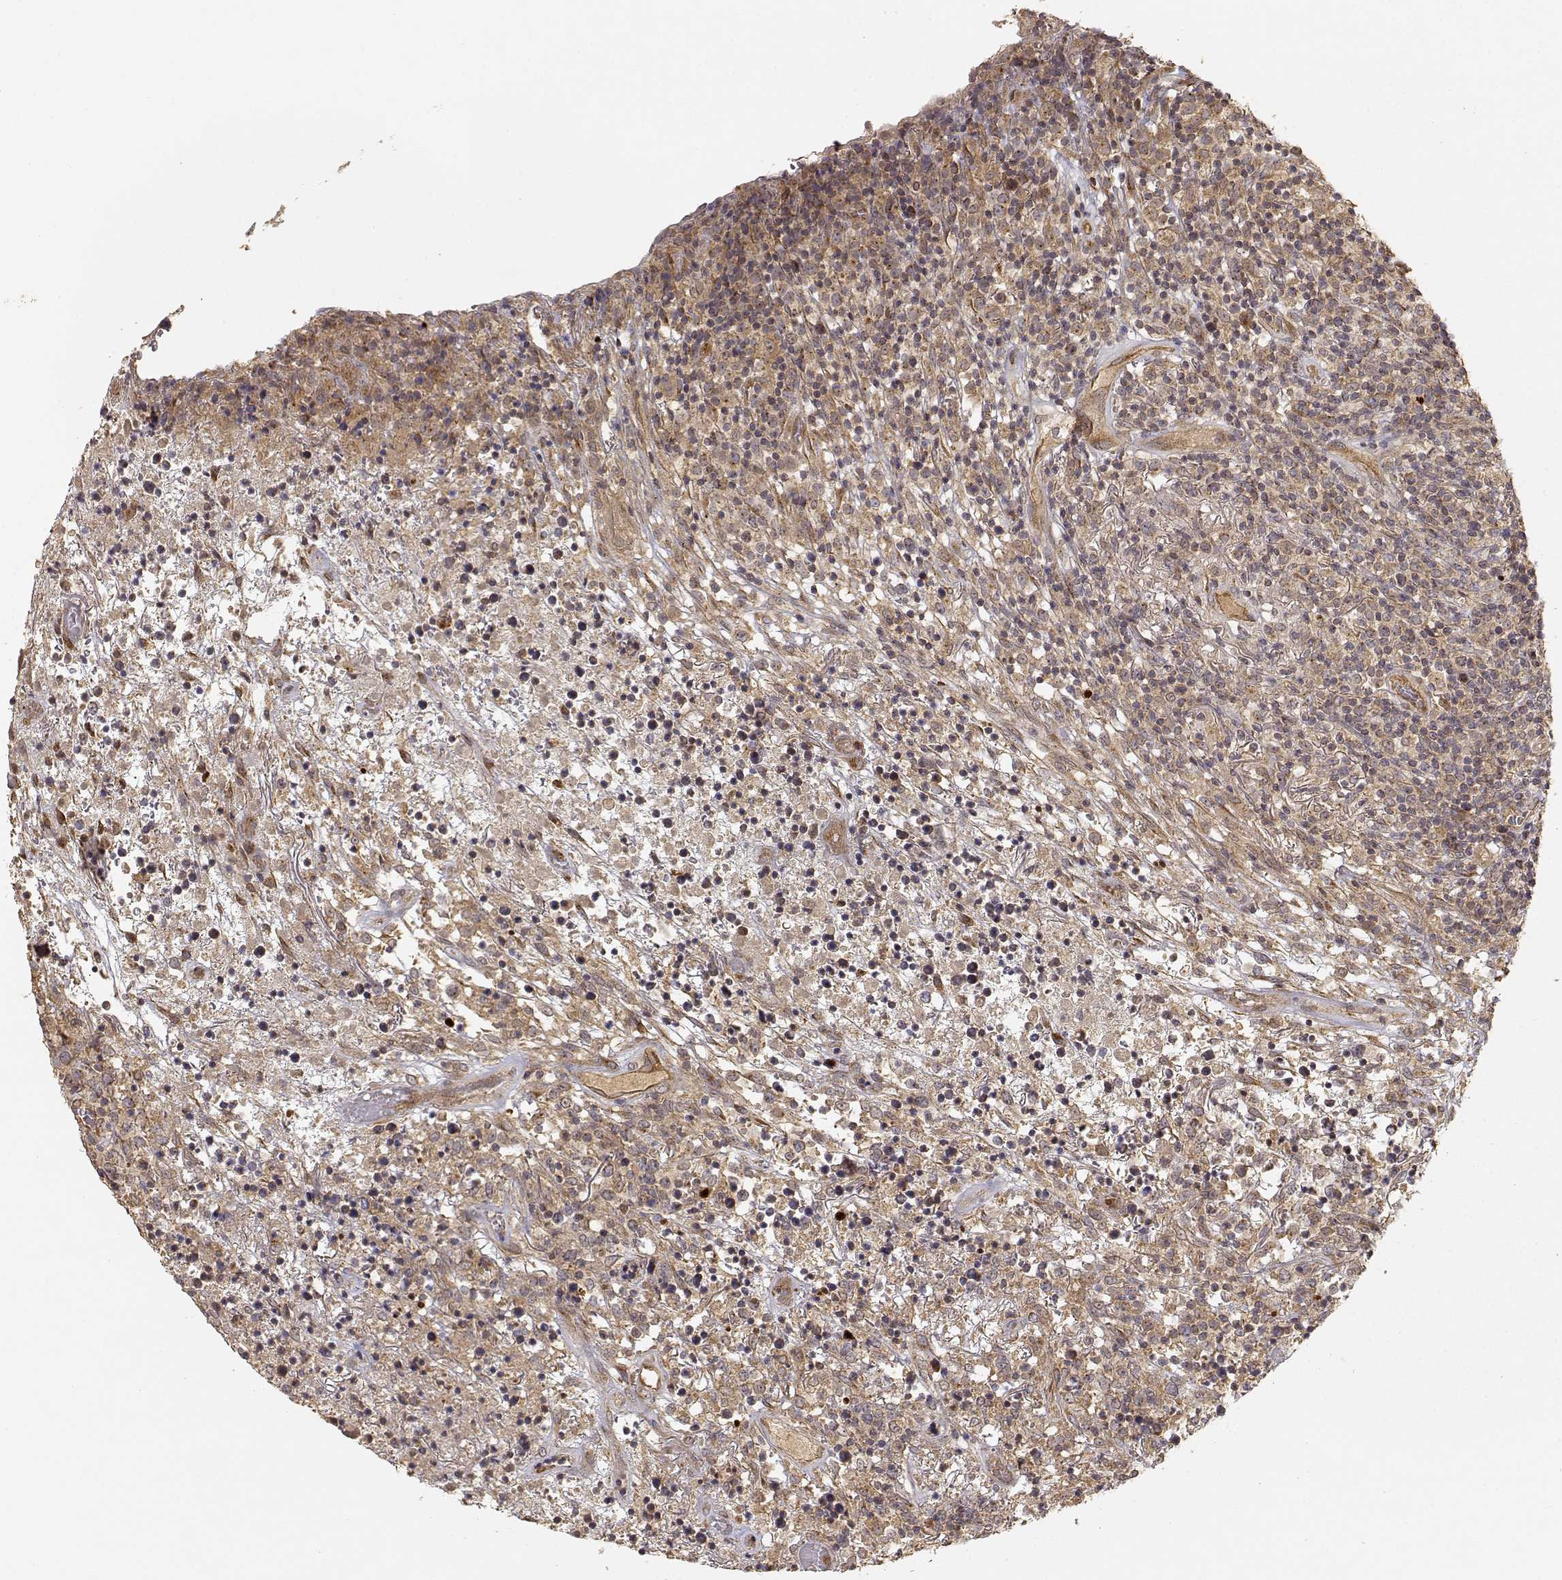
{"staining": {"intensity": "weak", "quantity": ">75%", "location": "cytoplasmic/membranous"}, "tissue": "lymphoma", "cell_type": "Tumor cells", "image_type": "cancer", "snomed": [{"axis": "morphology", "description": "Malignant lymphoma, non-Hodgkin's type, High grade"}, {"axis": "topography", "description": "Lung"}], "caption": "Tumor cells show low levels of weak cytoplasmic/membranous positivity in about >75% of cells in human high-grade malignant lymphoma, non-Hodgkin's type.", "gene": "CDK5RAP2", "patient": {"sex": "male", "age": 79}}